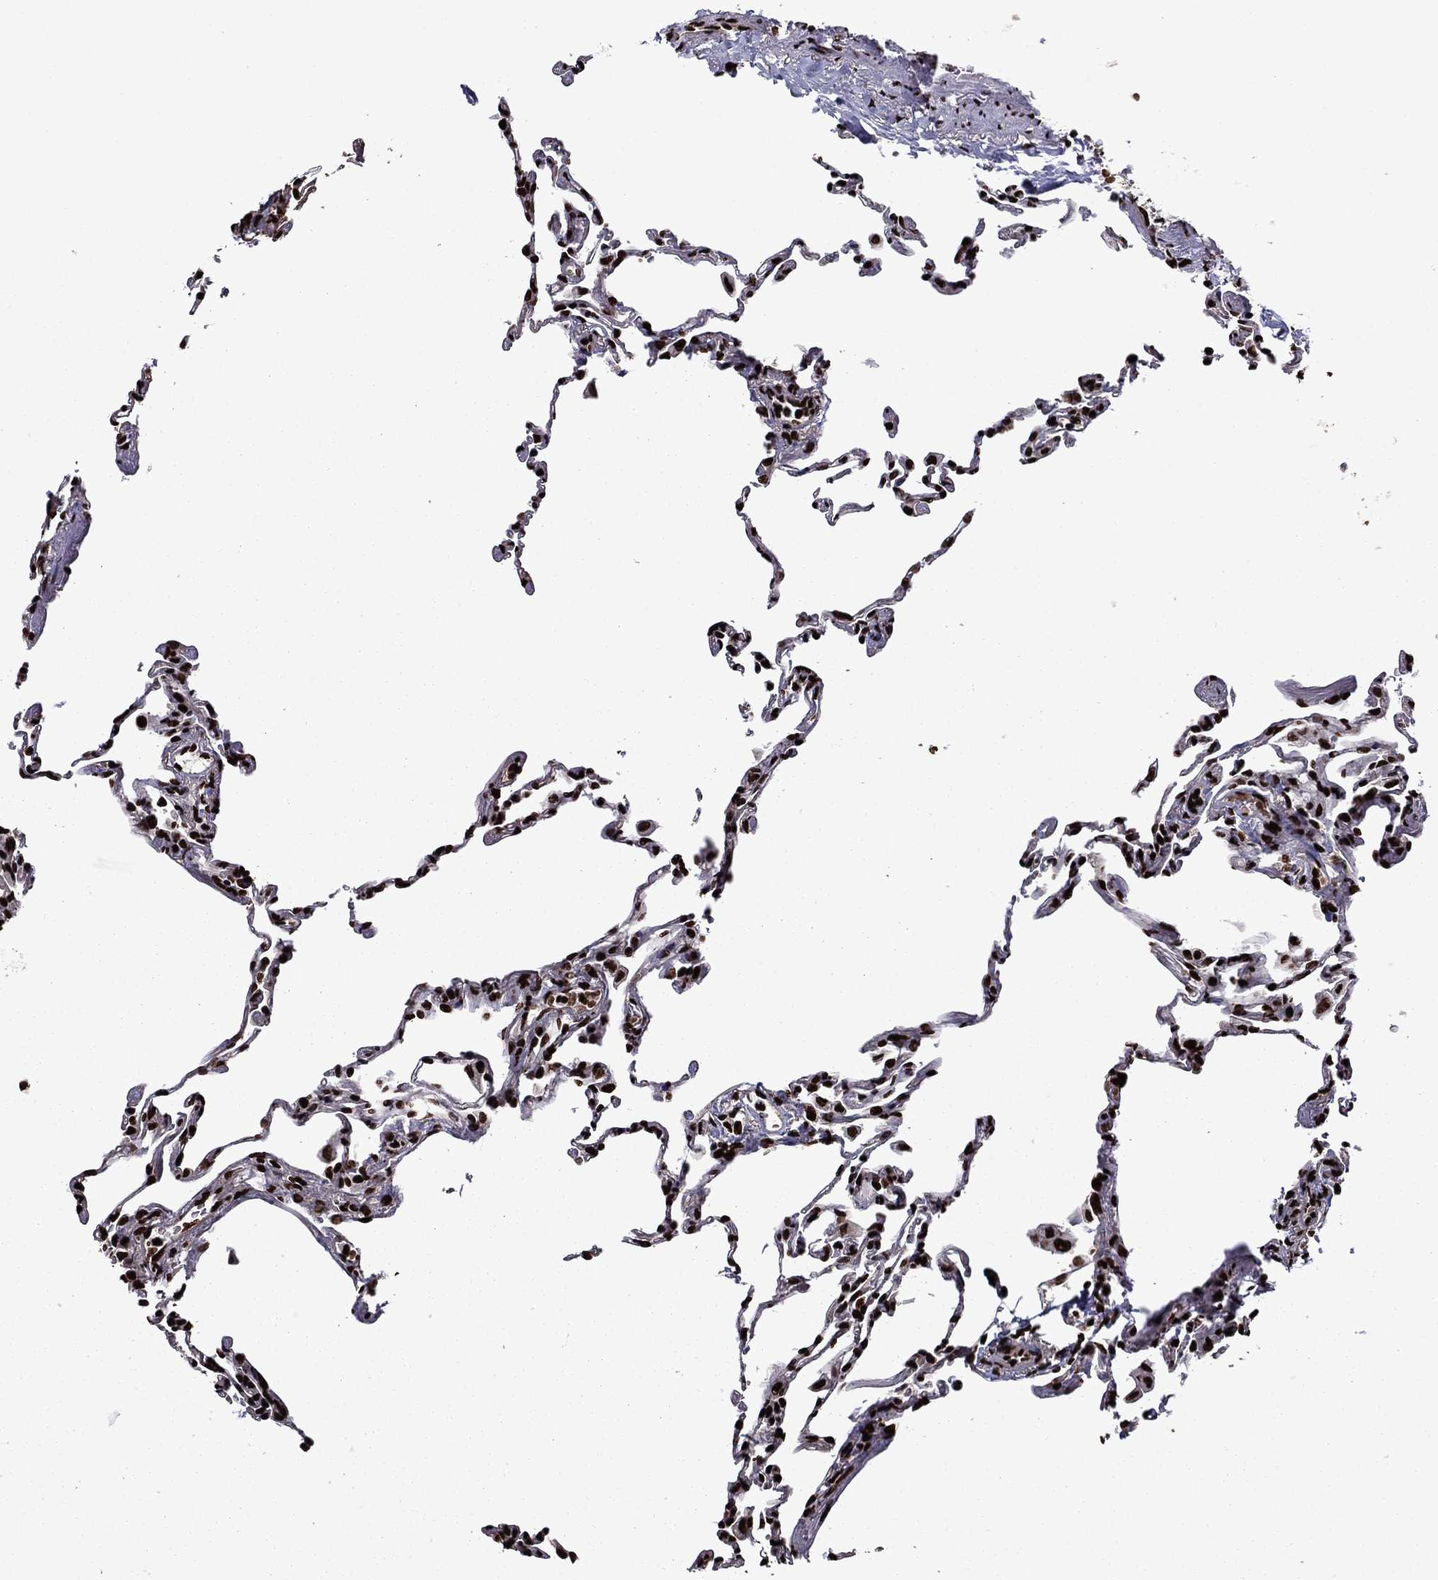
{"staining": {"intensity": "strong", "quantity": ">75%", "location": "nuclear"}, "tissue": "lung", "cell_type": "Alveolar cells", "image_type": "normal", "snomed": [{"axis": "morphology", "description": "Normal tissue, NOS"}, {"axis": "topography", "description": "Lung"}], "caption": "Lung stained for a protein shows strong nuclear positivity in alveolar cells.", "gene": "LIMK1", "patient": {"sex": "female", "age": 57}}